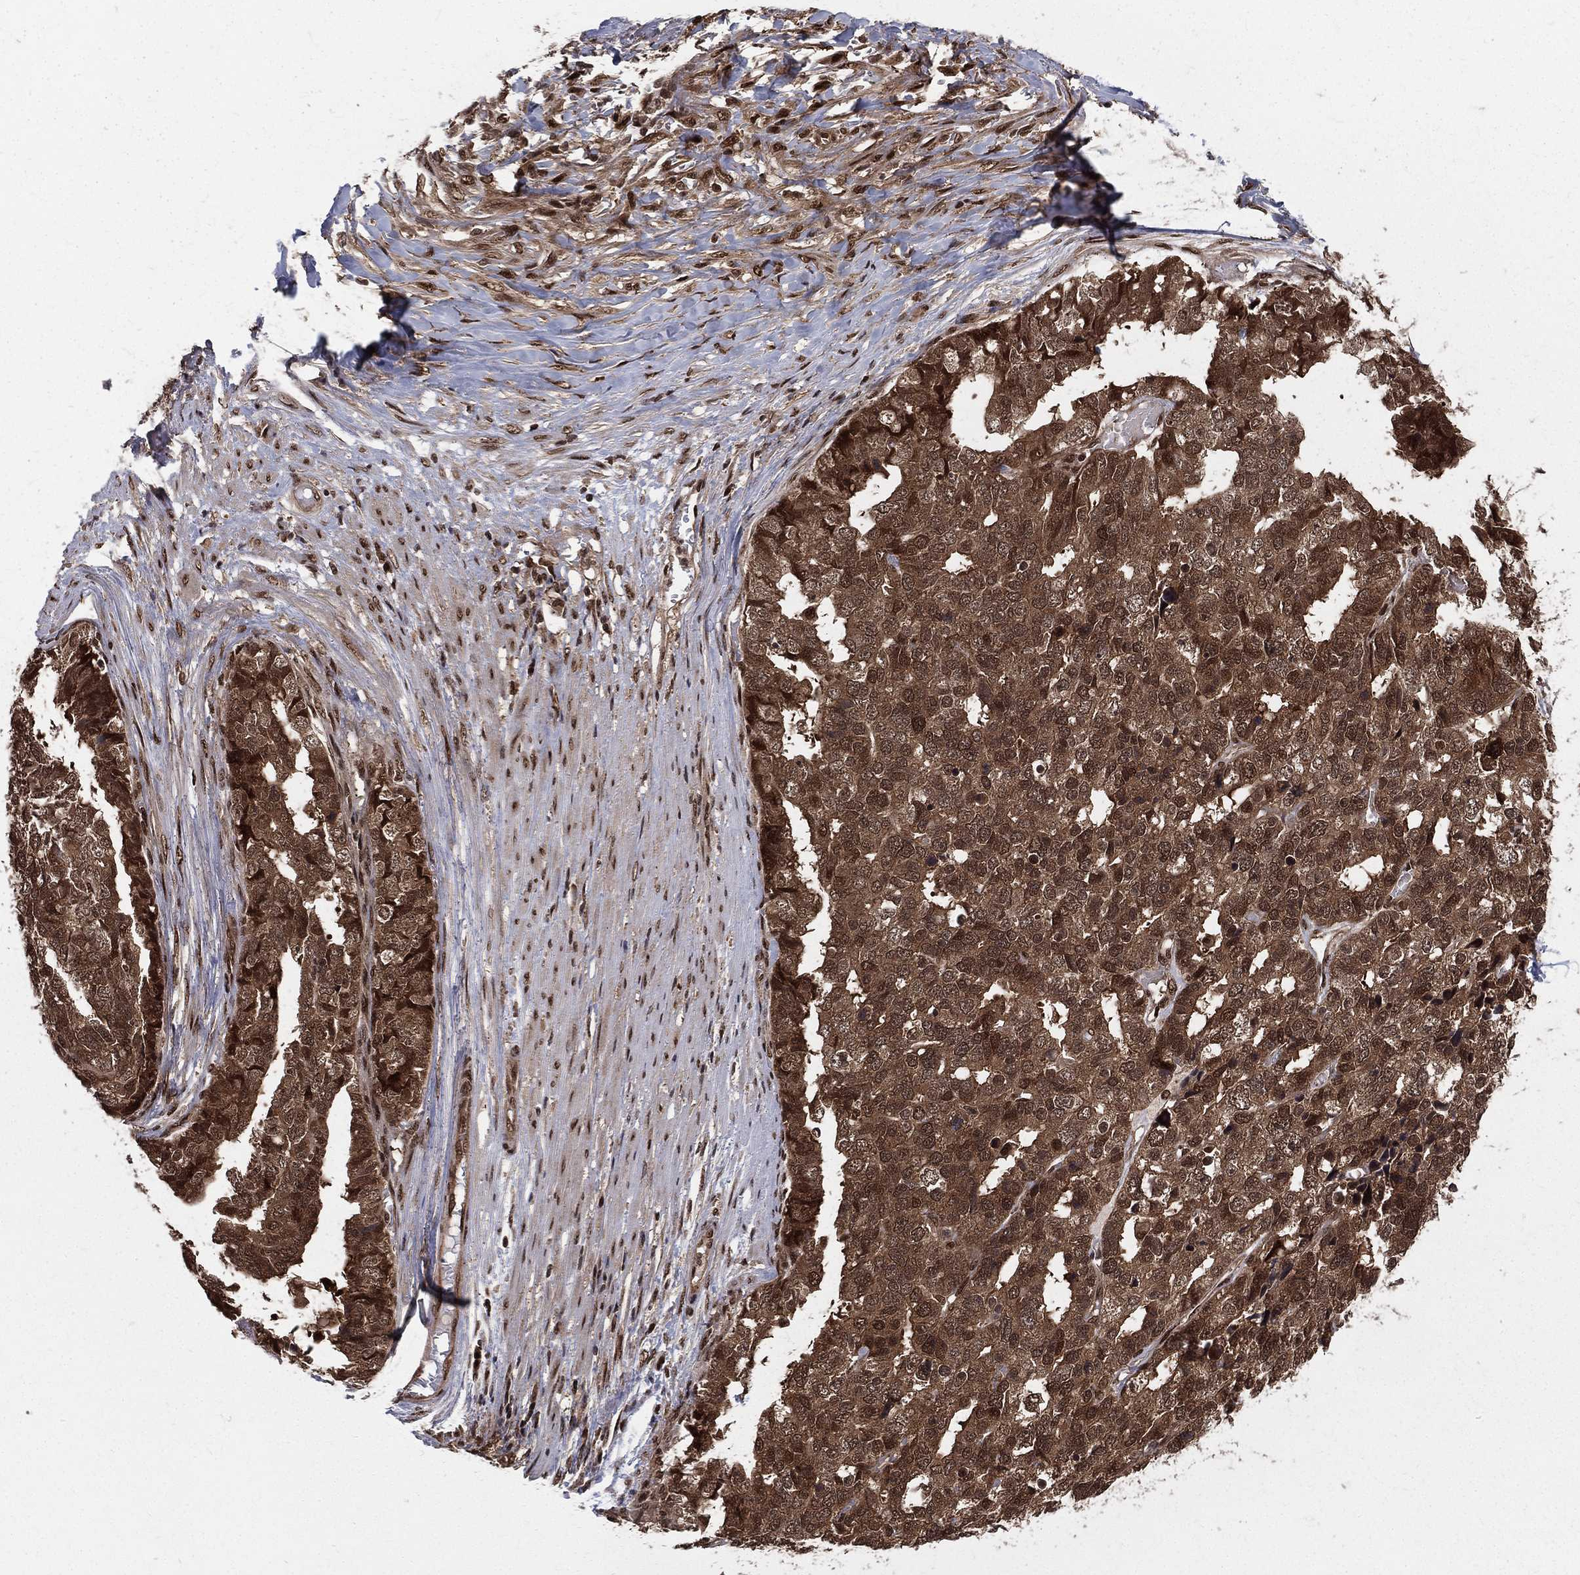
{"staining": {"intensity": "strong", "quantity": ">75%", "location": "cytoplasmic/membranous,nuclear"}, "tissue": "stomach cancer", "cell_type": "Tumor cells", "image_type": "cancer", "snomed": [{"axis": "morphology", "description": "Adenocarcinoma, NOS"}, {"axis": "topography", "description": "Stomach"}], "caption": "Tumor cells demonstrate strong cytoplasmic/membranous and nuclear staining in approximately >75% of cells in stomach adenocarcinoma.", "gene": "COPS4", "patient": {"sex": "male", "age": 69}}